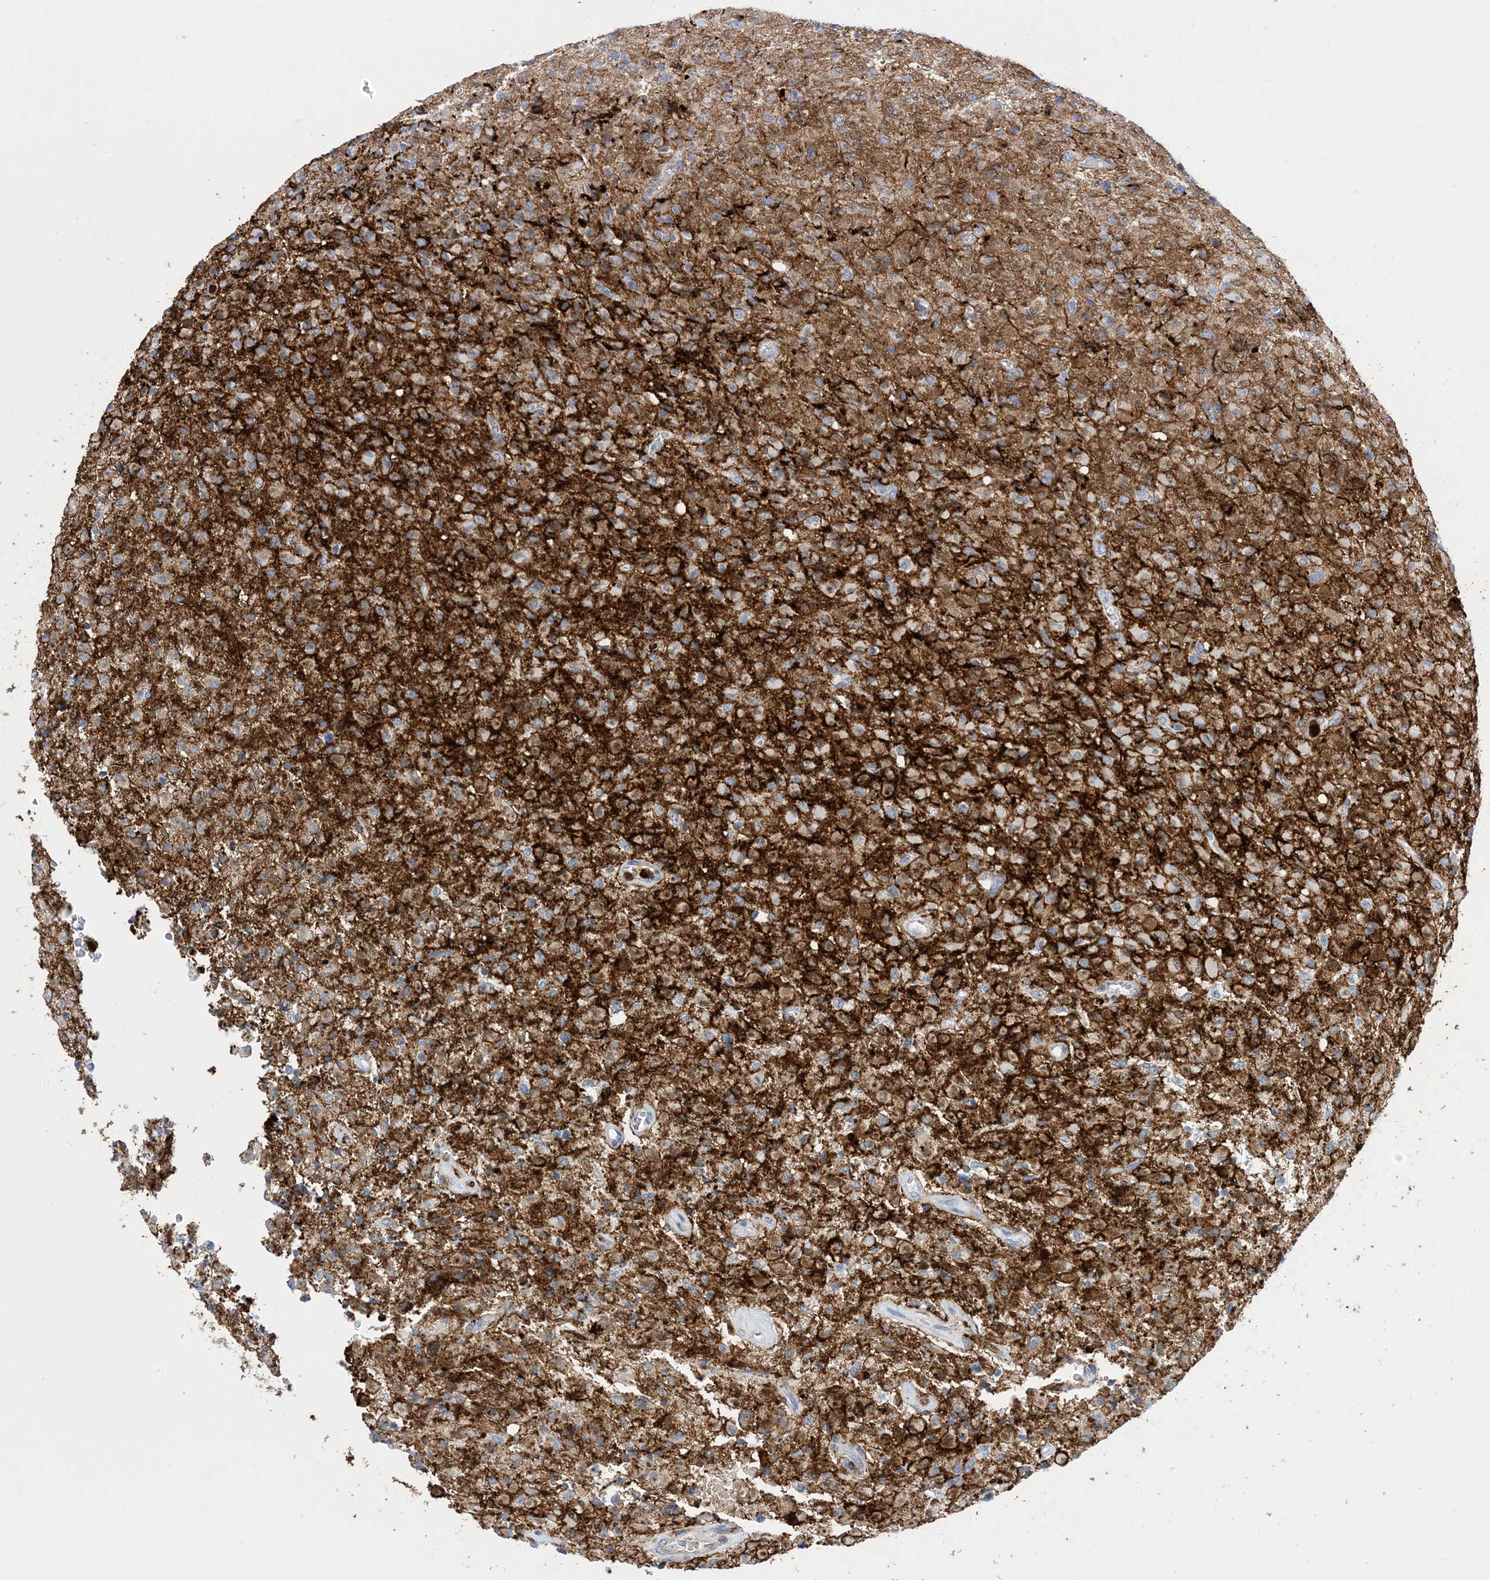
{"staining": {"intensity": "negative", "quantity": "none", "location": "none"}, "tissue": "glioma", "cell_type": "Tumor cells", "image_type": "cancer", "snomed": [{"axis": "morphology", "description": "Glioma, malignant, High grade"}, {"axis": "topography", "description": "Brain"}], "caption": "A high-resolution histopathology image shows immunohistochemistry staining of malignant high-grade glioma, which displays no significant positivity in tumor cells.", "gene": "ANXA1", "patient": {"sex": "female", "age": 57}}